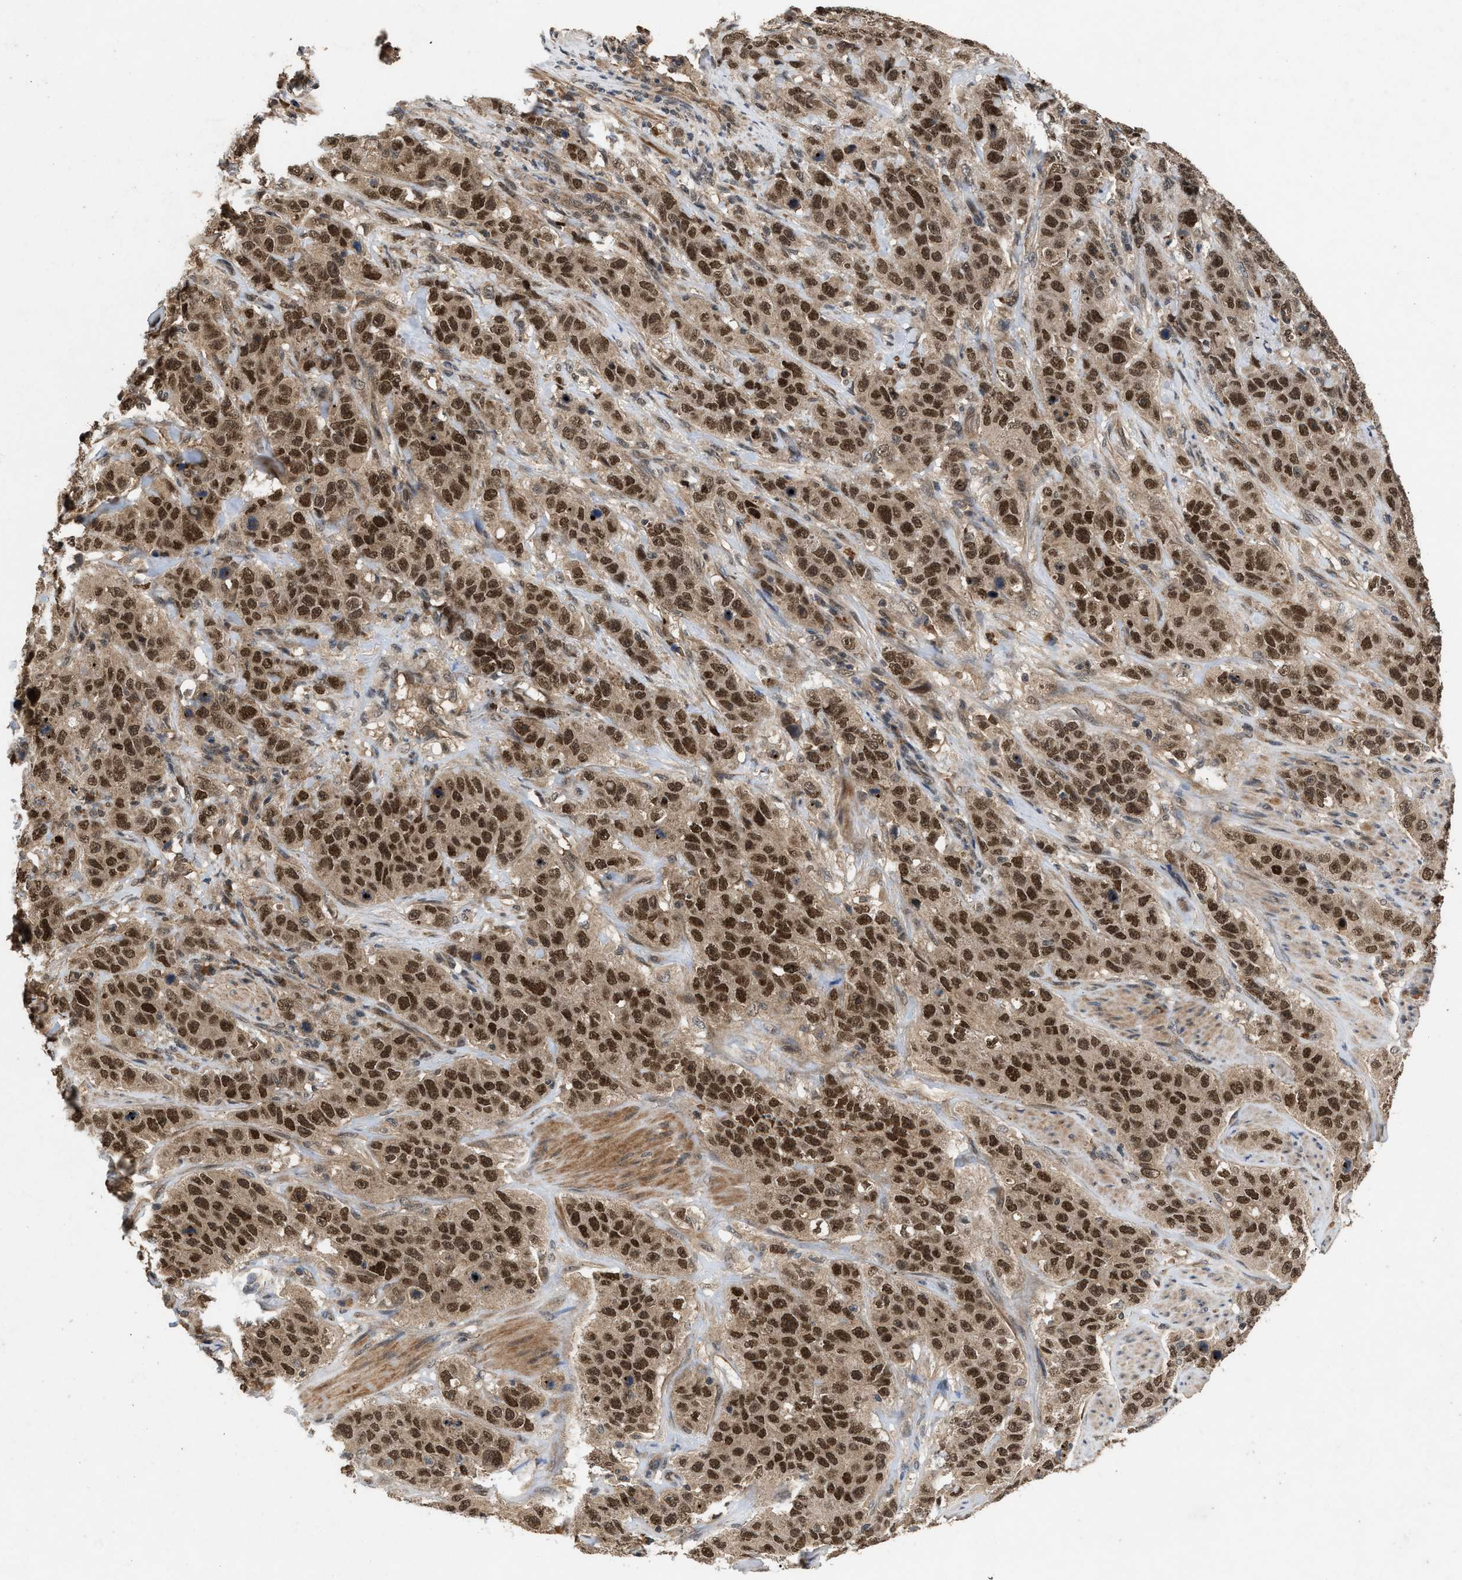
{"staining": {"intensity": "strong", "quantity": ">75%", "location": "cytoplasmic/membranous,nuclear"}, "tissue": "stomach cancer", "cell_type": "Tumor cells", "image_type": "cancer", "snomed": [{"axis": "morphology", "description": "Adenocarcinoma, NOS"}, {"axis": "topography", "description": "Stomach"}], "caption": "Immunohistochemical staining of adenocarcinoma (stomach) exhibits strong cytoplasmic/membranous and nuclear protein staining in approximately >75% of tumor cells. (Stains: DAB in brown, nuclei in blue, Microscopy: brightfield microscopy at high magnification).", "gene": "RUSC2", "patient": {"sex": "male", "age": 48}}